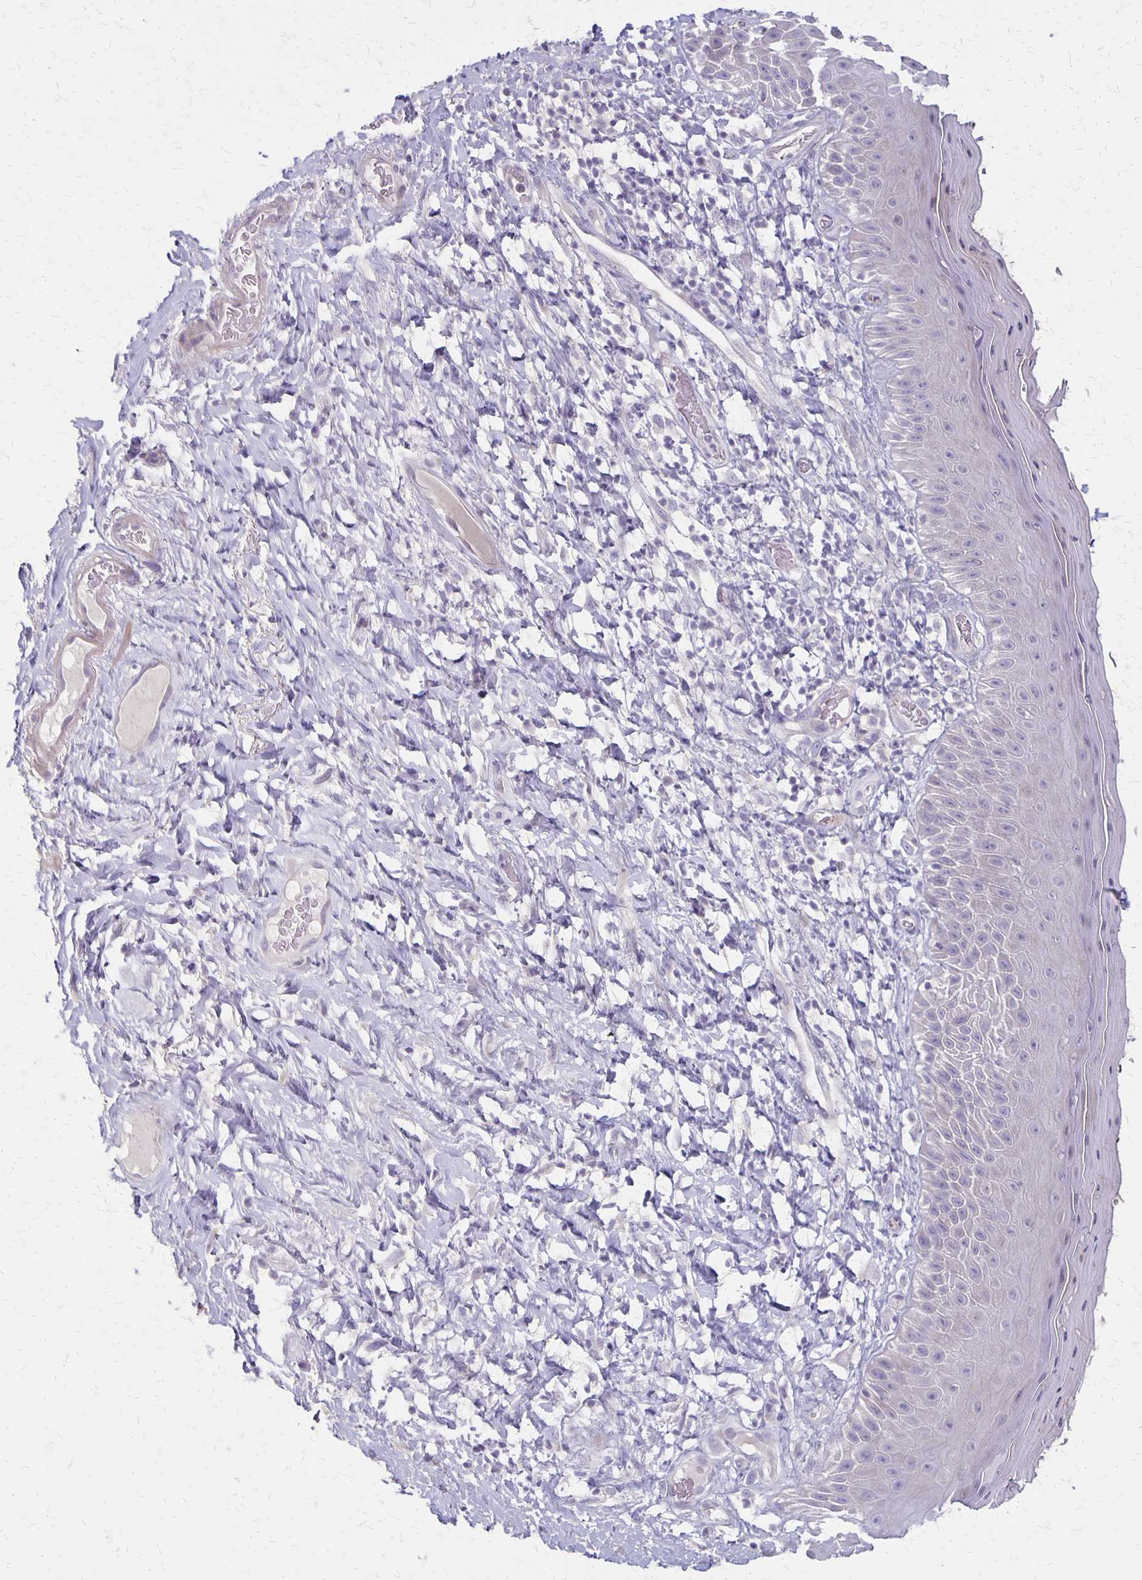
{"staining": {"intensity": "negative", "quantity": "none", "location": "none"}, "tissue": "skin", "cell_type": "Epidermal cells", "image_type": "normal", "snomed": [{"axis": "morphology", "description": "Normal tissue, NOS"}, {"axis": "topography", "description": "Anal"}], "caption": "Immunohistochemical staining of unremarkable human skin demonstrates no significant staining in epidermal cells. (Immunohistochemistry (ihc), brightfield microscopy, high magnification).", "gene": "HOMER1", "patient": {"sex": "male", "age": 78}}